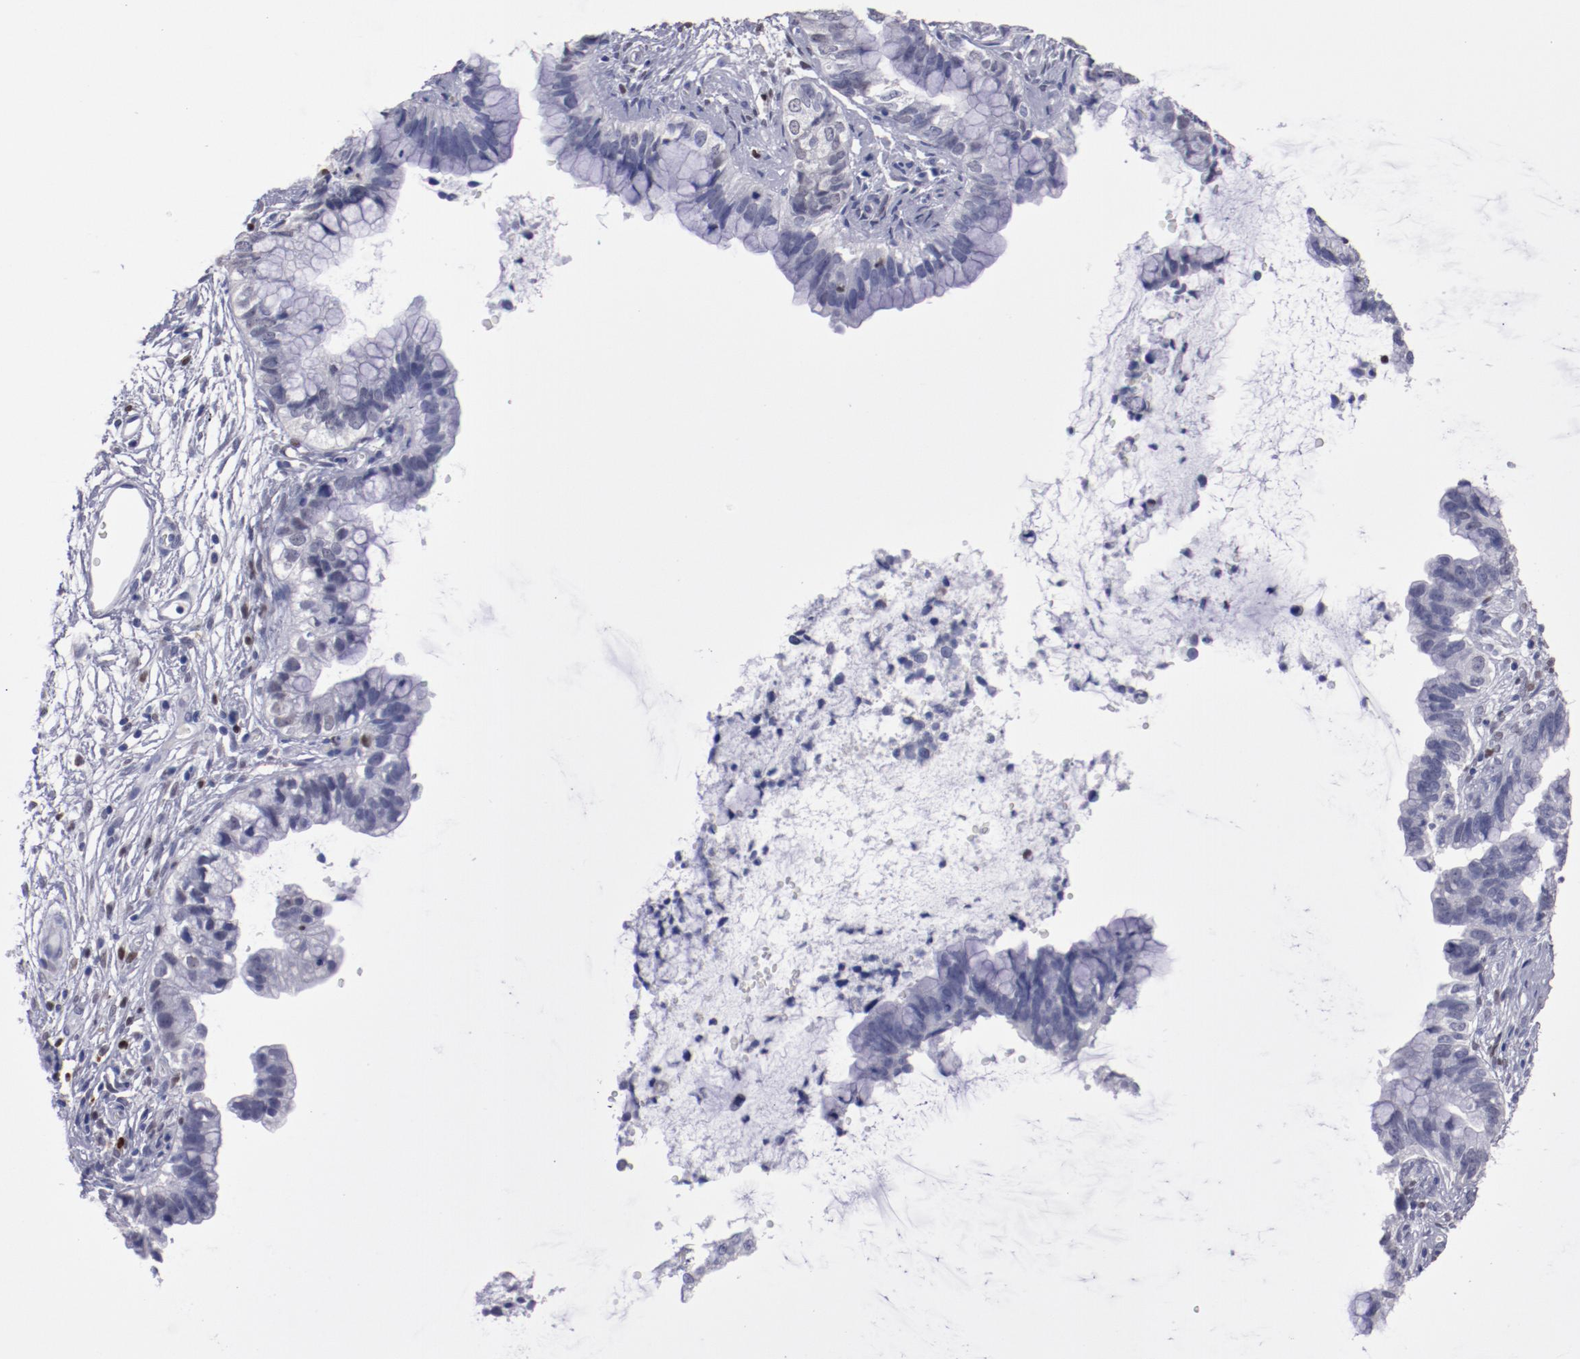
{"staining": {"intensity": "negative", "quantity": "none", "location": "none"}, "tissue": "cervical cancer", "cell_type": "Tumor cells", "image_type": "cancer", "snomed": [{"axis": "morphology", "description": "Adenocarcinoma, NOS"}, {"axis": "topography", "description": "Cervix"}], "caption": "Immunohistochemistry (IHC) micrograph of neoplastic tissue: human adenocarcinoma (cervical) stained with DAB reveals no significant protein staining in tumor cells.", "gene": "IRF8", "patient": {"sex": "female", "age": 44}}